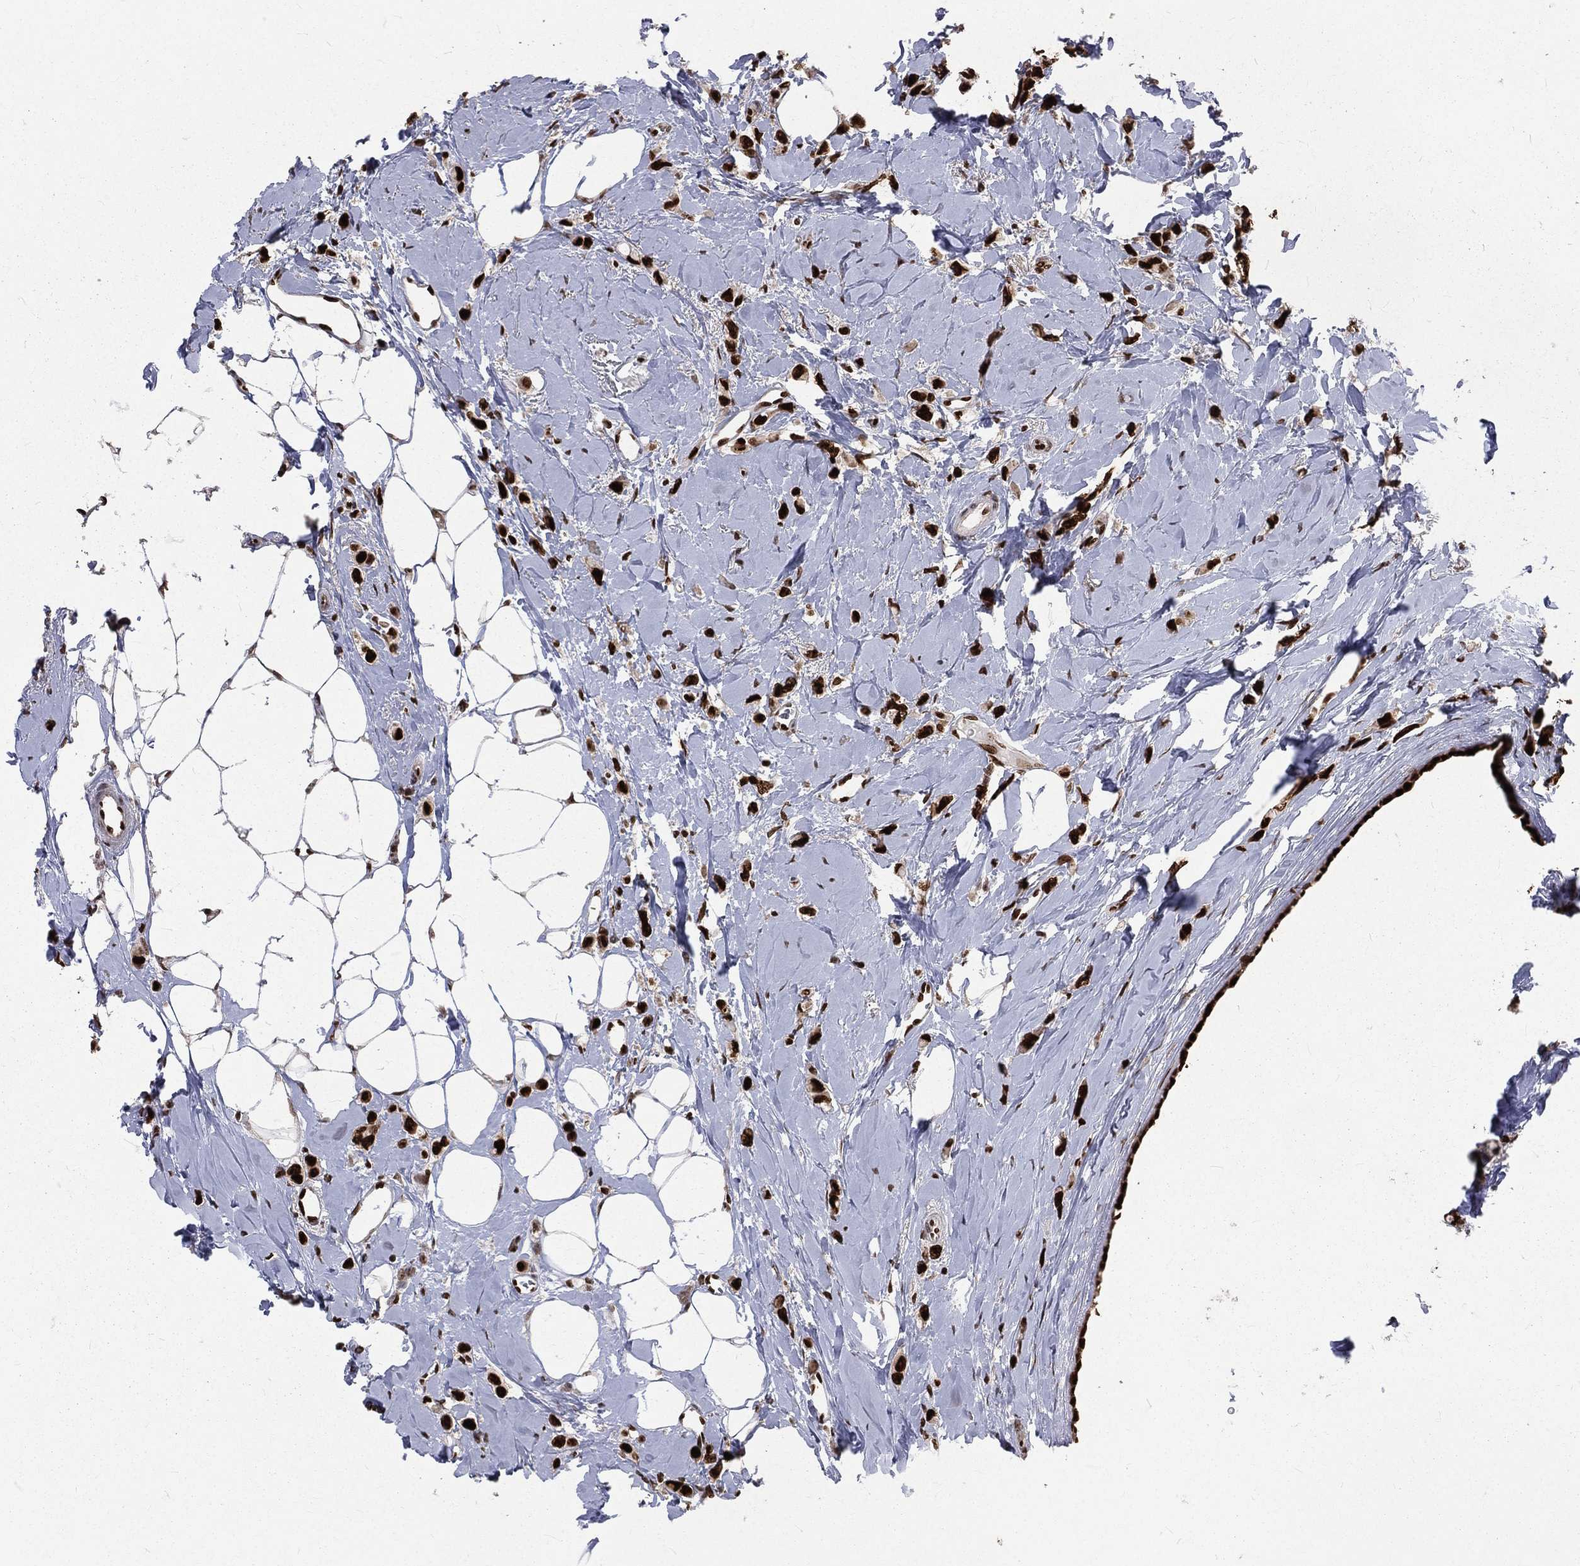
{"staining": {"intensity": "strong", "quantity": ">75%", "location": "nuclear"}, "tissue": "breast cancer", "cell_type": "Tumor cells", "image_type": "cancer", "snomed": [{"axis": "morphology", "description": "Lobular carcinoma"}, {"axis": "topography", "description": "Breast"}], "caption": "Immunohistochemistry staining of breast lobular carcinoma, which demonstrates high levels of strong nuclear expression in approximately >75% of tumor cells indicating strong nuclear protein expression. The staining was performed using DAB (brown) for protein detection and nuclei were counterstained in hematoxylin (blue).", "gene": "POLB", "patient": {"sex": "female", "age": 66}}